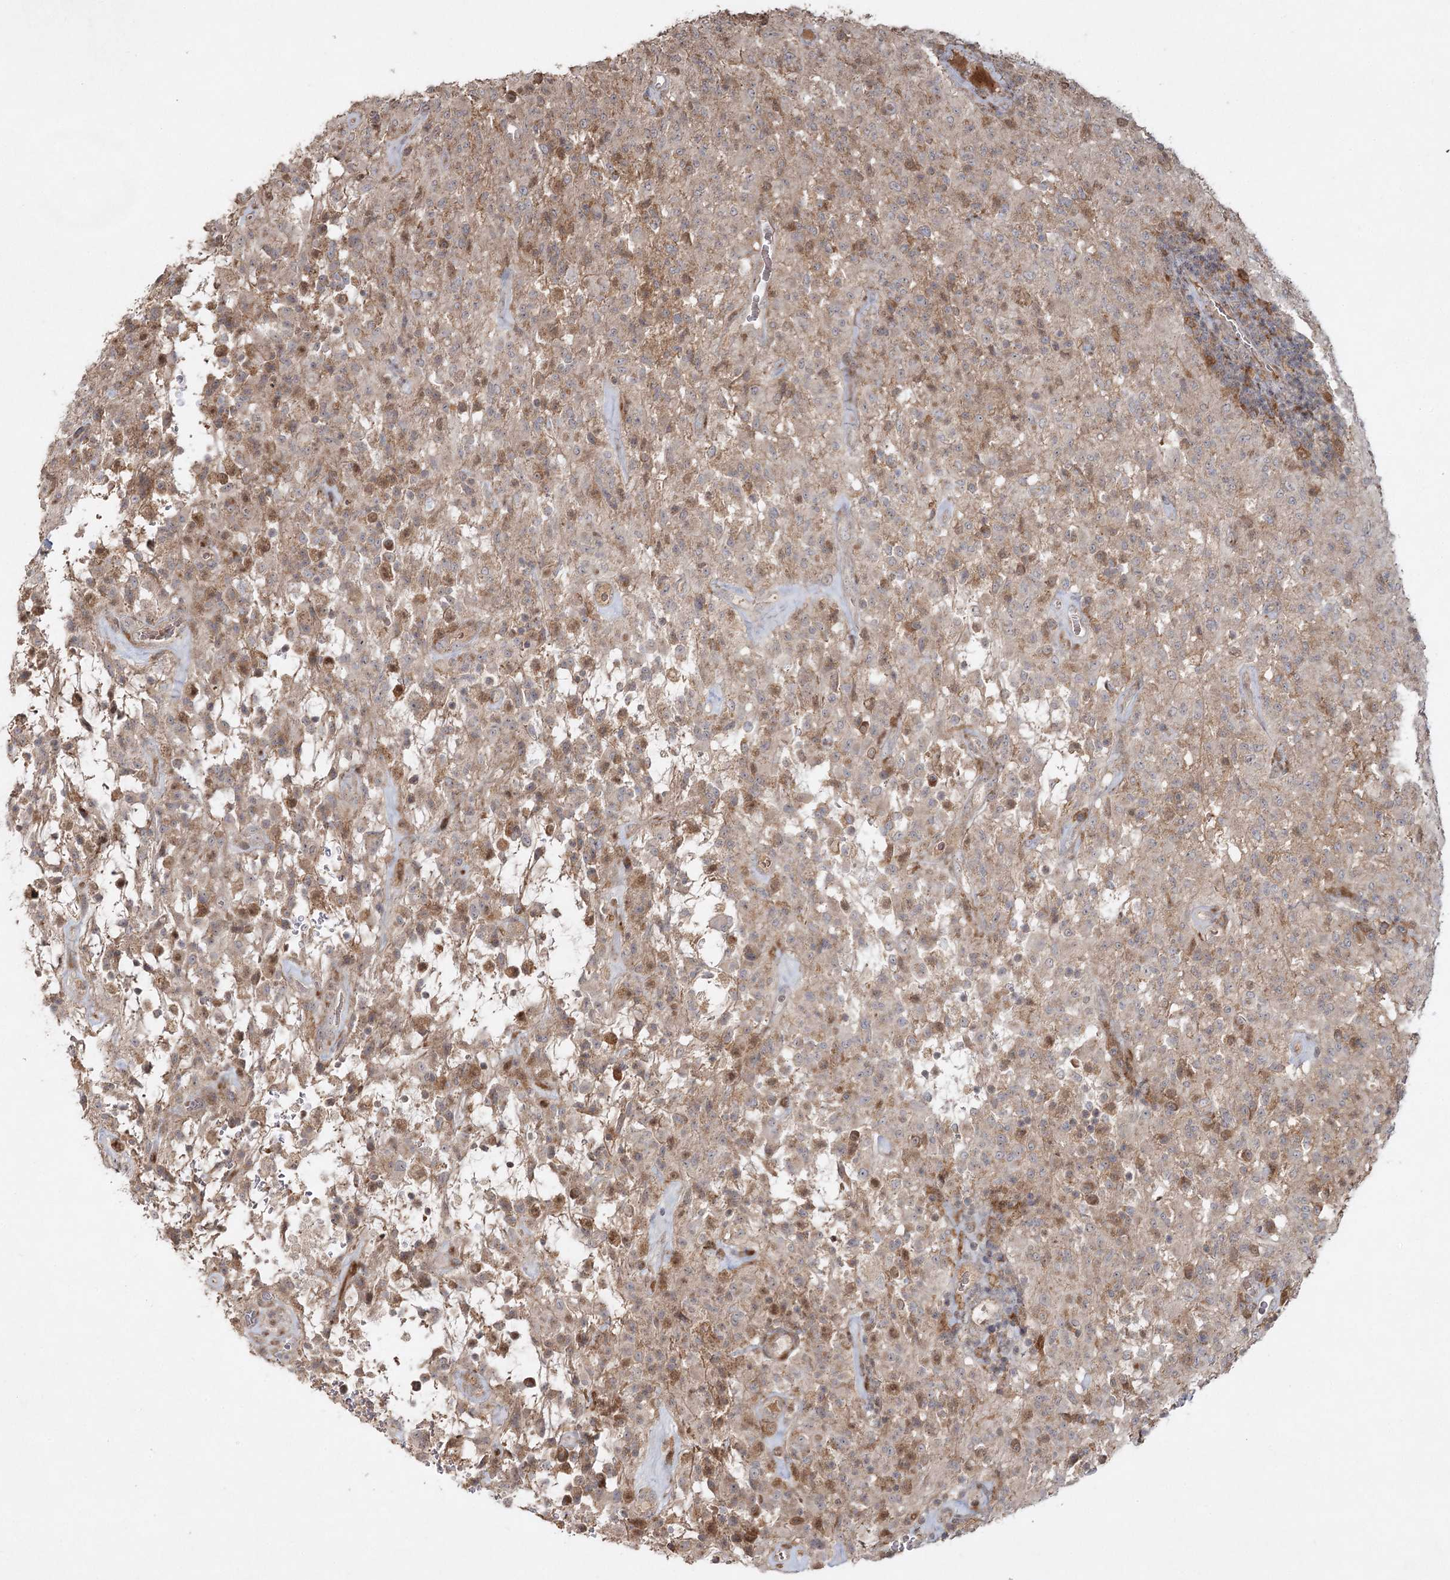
{"staining": {"intensity": "weak", "quantity": "<25%", "location": "cytoplasmic/membranous"}, "tissue": "glioma", "cell_type": "Tumor cells", "image_type": "cancer", "snomed": [{"axis": "morphology", "description": "Glioma, malignant, High grade"}, {"axis": "topography", "description": "Brain"}], "caption": "The immunohistochemistry (IHC) image has no significant staining in tumor cells of glioma tissue. (Stains: DAB immunohistochemistry (IHC) with hematoxylin counter stain, Microscopy: brightfield microscopy at high magnification).", "gene": "KBTBD4", "patient": {"sex": "female", "age": 57}}